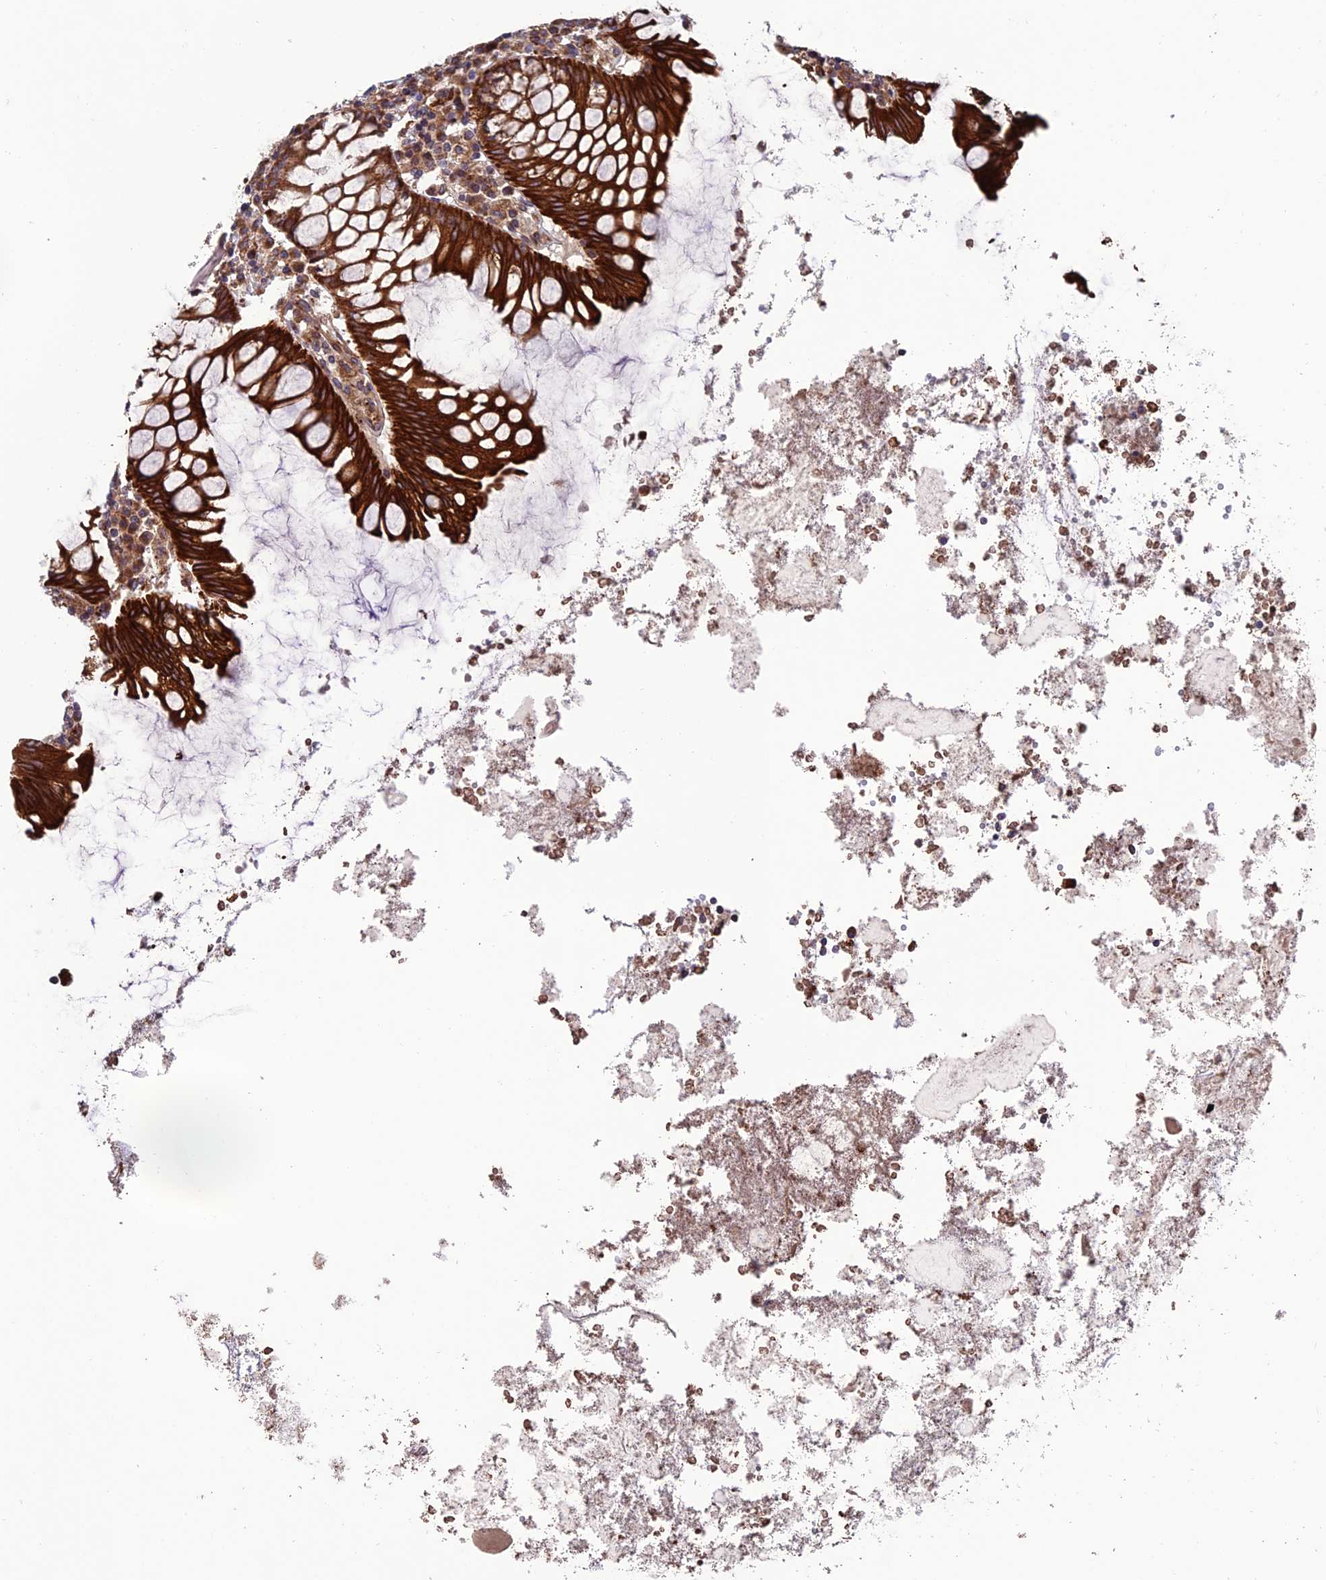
{"staining": {"intensity": "strong", "quantity": ">75%", "location": "cytoplasmic/membranous"}, "tissue": "appendix", "cell_type": "Glandular cells", "image_type": "normal", "snomed": [{"axis": "morphology", "description": "Normal tissue, NOS"}, {"axis": "topography", "description": "Appendix"}], "caption": "Brown immunohistochemical staining in benign human appendix exhibits strong cytoplasmic/membranous expression in approximately >75% of glandular cells.", "gene": "TNIP3", "patient": {"sex": "female", "age": 54}}